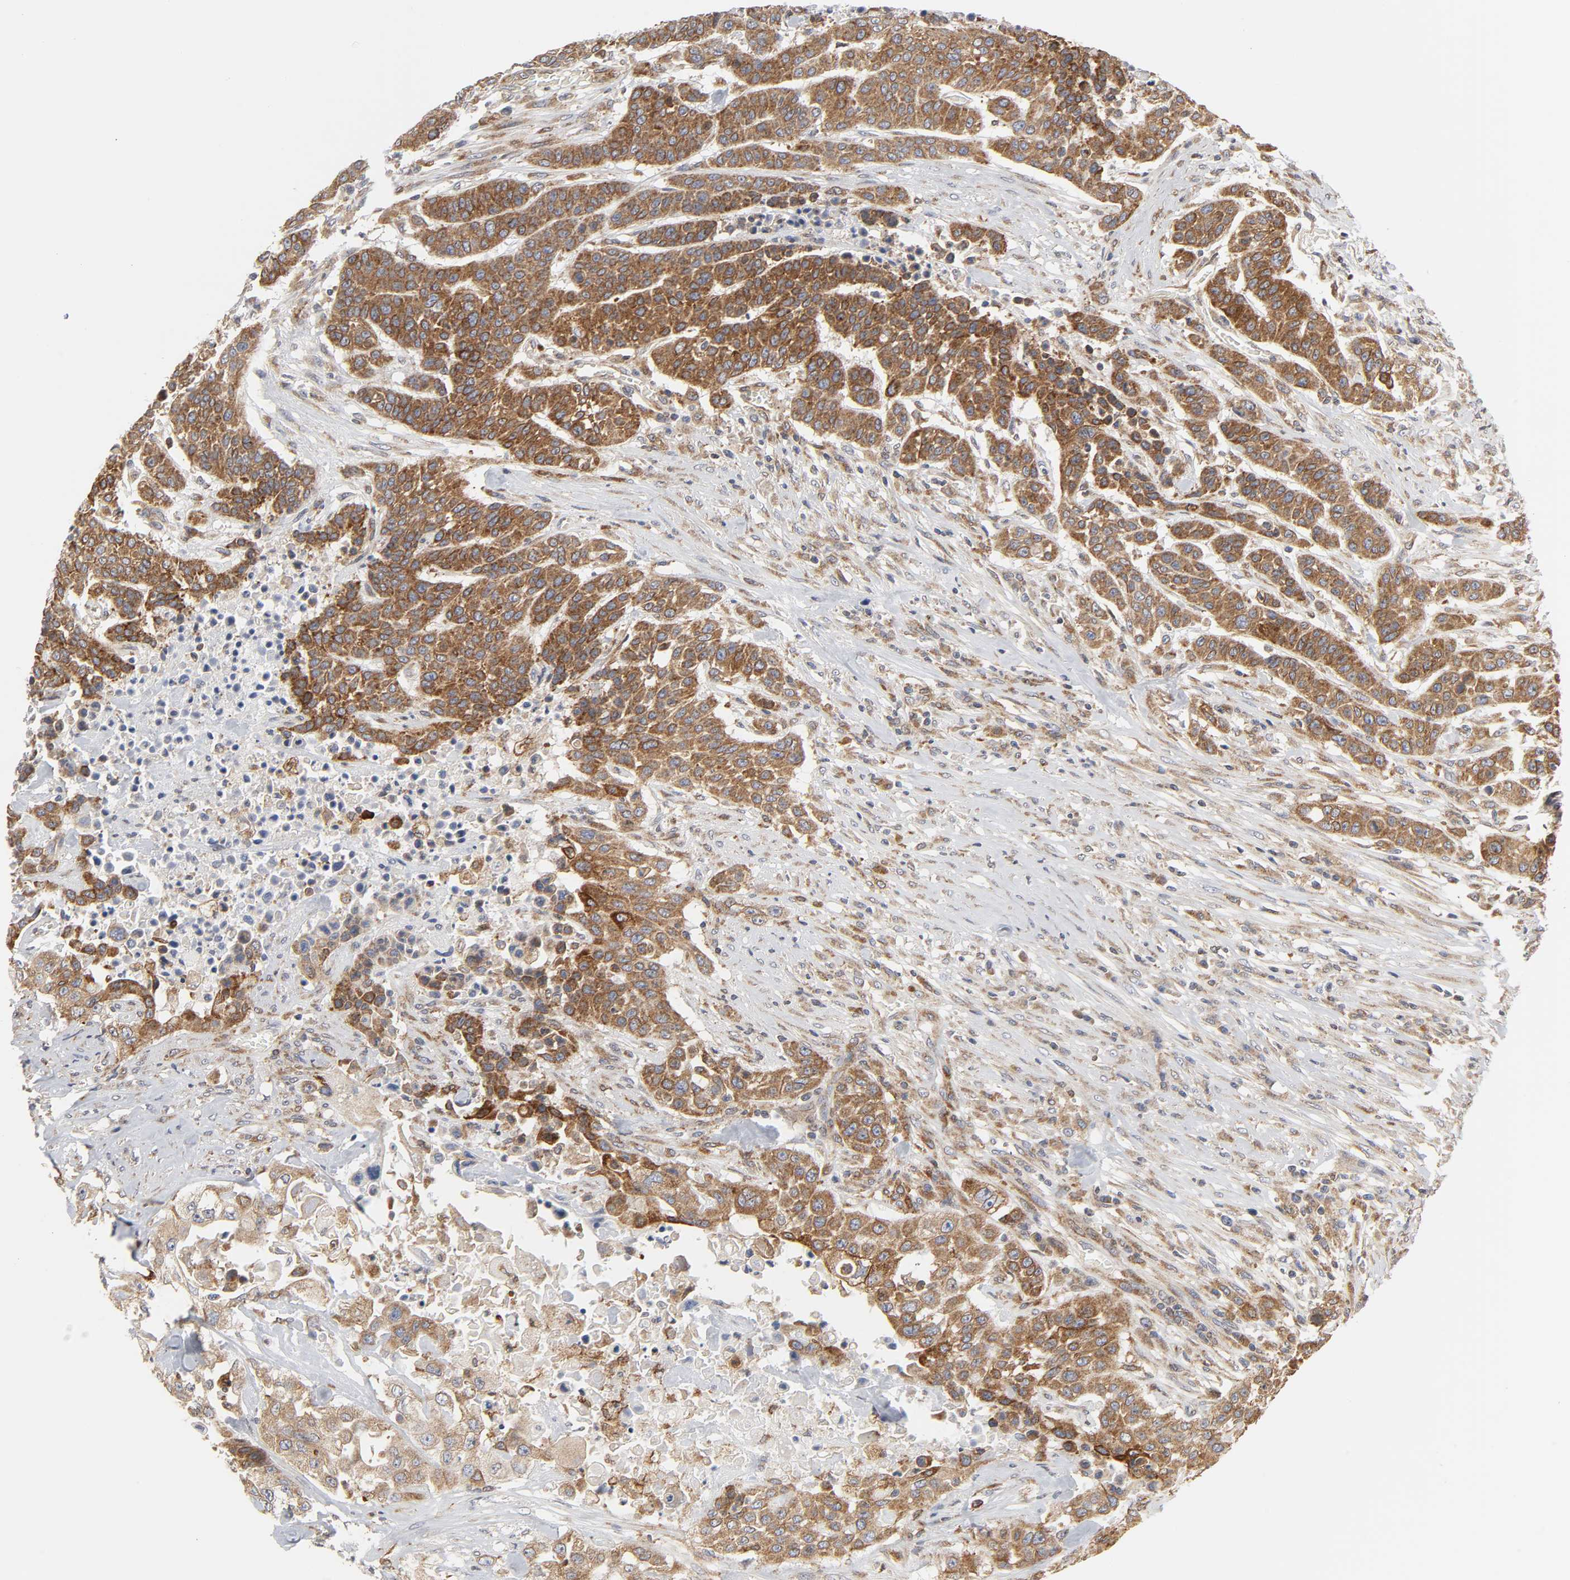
{"staining": {"intensity": "strong", "quantity": ">75%", "location": "cytoplasmic/membranous"}, "tissue": "urothelial cancer", "cell_type": "Tumor cells", "image_type": "cancer", "snomed": [{"axis": "morphology", "description": "Urothelial carcinoma, High grade"}, {"axis": "topography", "description": "Urinary bladder"}], "caption": "A brown stain shows strong cytoplasmic/membranous staining of a protein in human urothelial cancer tumor cells.", "gene": "POR", "patient": {"sex": "male", "age": 74}}